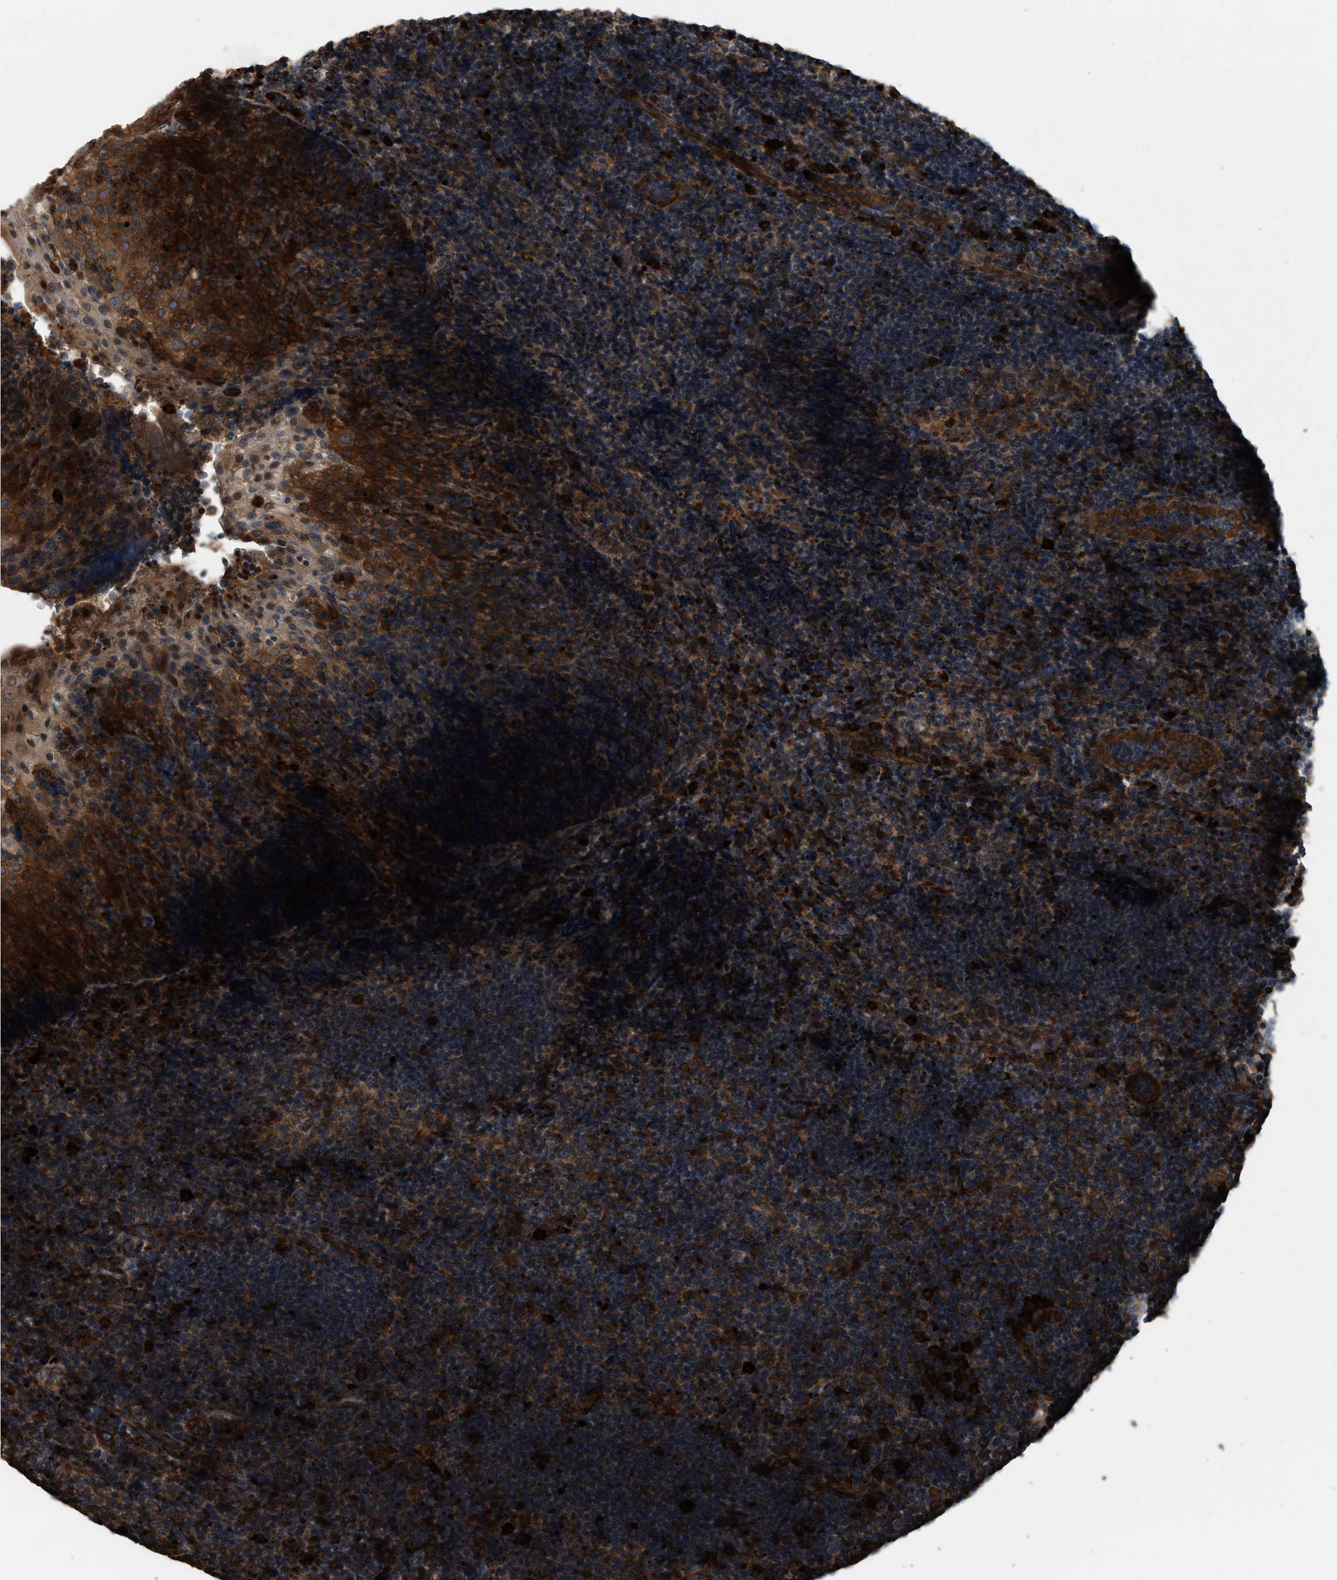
{"staining": {"intensity": "strong", "quantity": "<25%", "location": "cytoplasmic/membranous"}, "tissue": "lymphoma", "cell_type": "Tumor cells", "image_type": "cancer", "snomed": [{"axis": "morphology", "description": "Malignant lymphoma, non-Hodgkin's type, High grade"}, {"axis": "topography", "description": "Tonsil"}], "caption": "A brown stain highlights strong cytoplasmic/membranous expression of a protein in human lymphoma tumor cells.", "gene": "BAIAP2L1", "patient": {"sex": "female", "age": 36}}